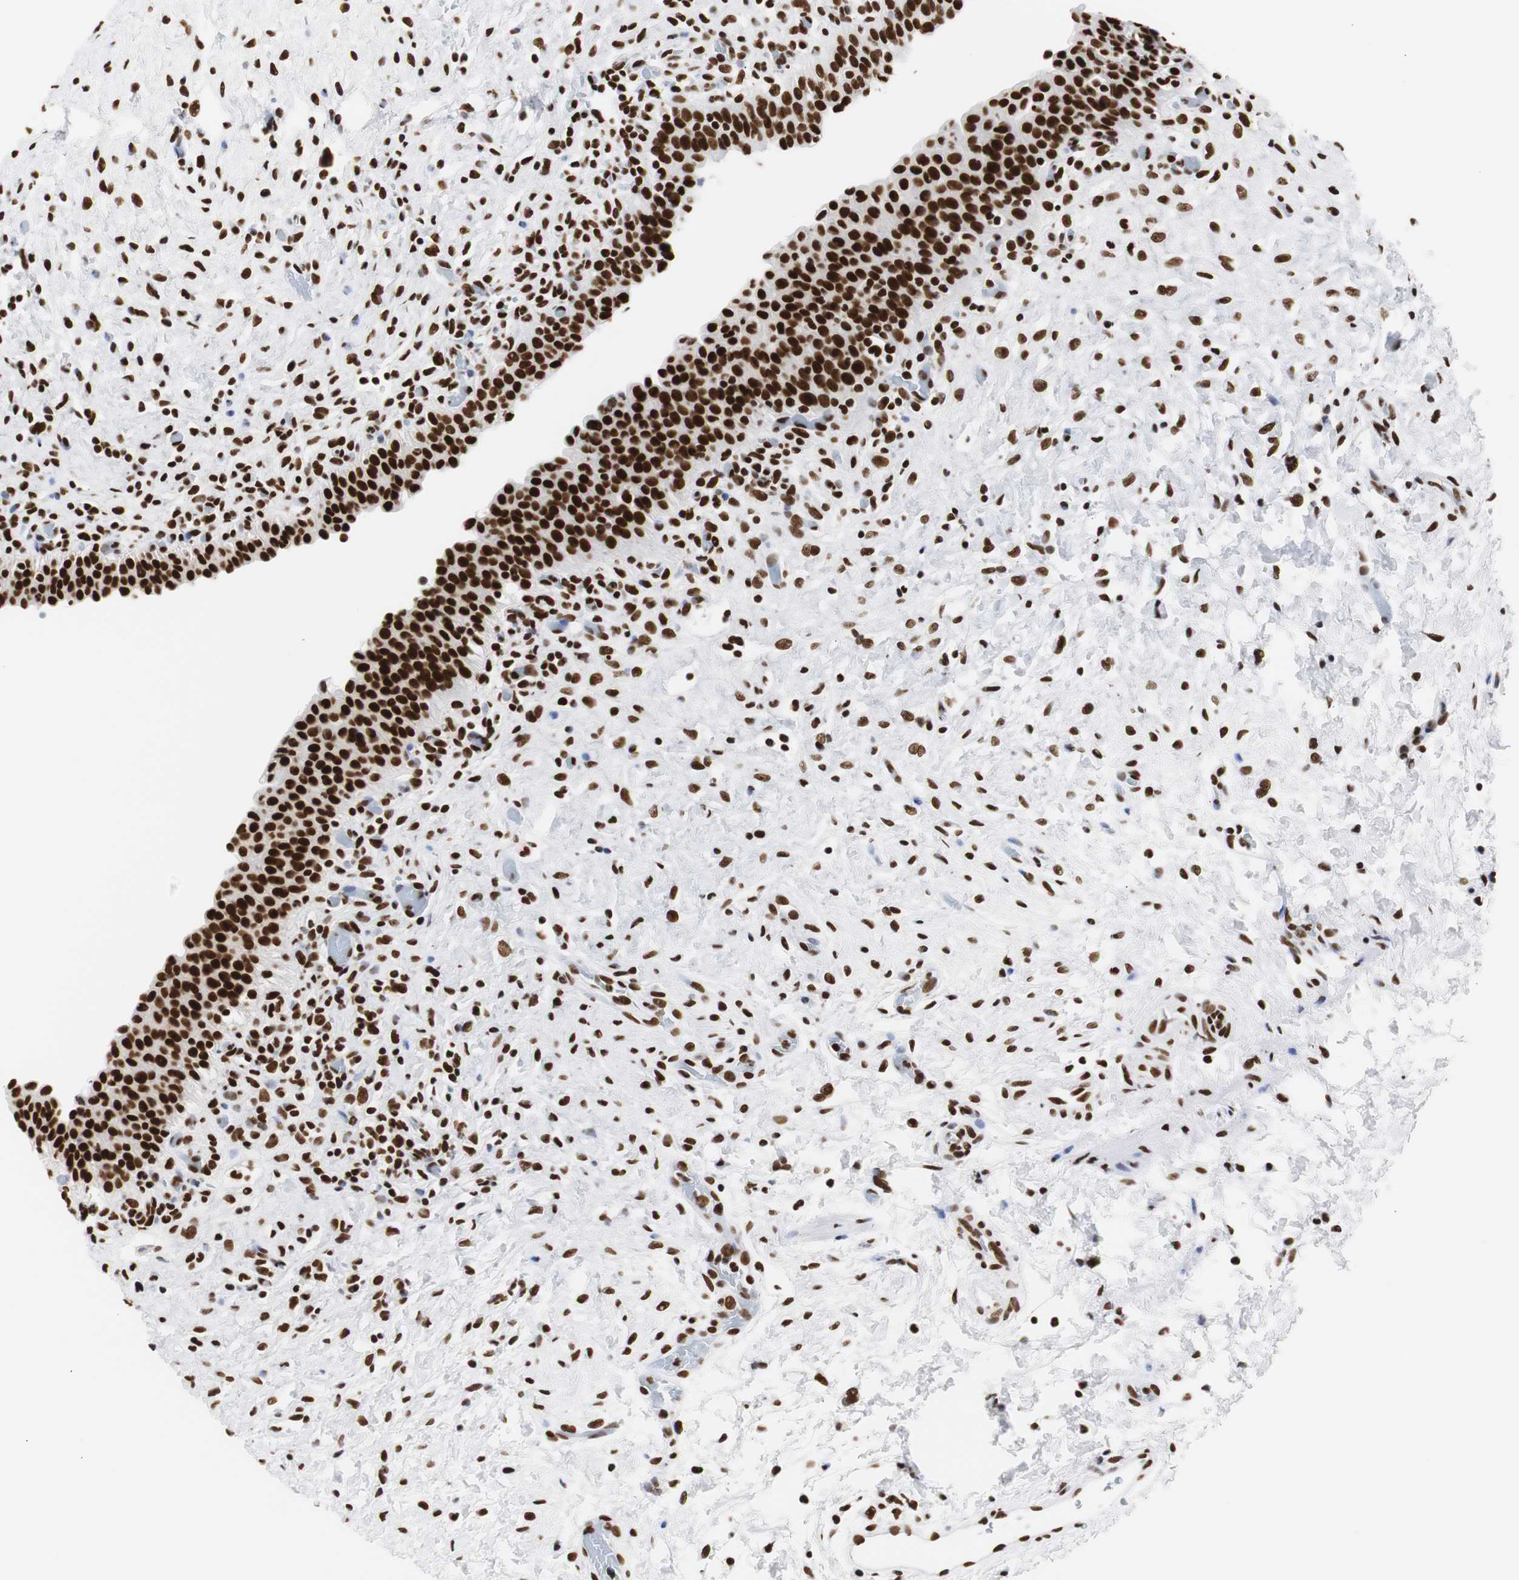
{"staining": {"intensity": "strong", "quantity": ">75%", "location": "nuclear"}, "tissue": "urinary bladder", "cell_type": "Urothelial cells", "image_type": "normal", "snomed": [{"axis": "morphology", "description": "Normal tissue, NOS"}, {"axis": "topography", "description": "Urinary bladder"}], "caption": "Protein staining exhibits strong nuclear expression in approximately >75% of urothelial cells in benign urinary bladder.", "gene": "HNRNPH2", "patient": {"sex": "male", "age": 51}}